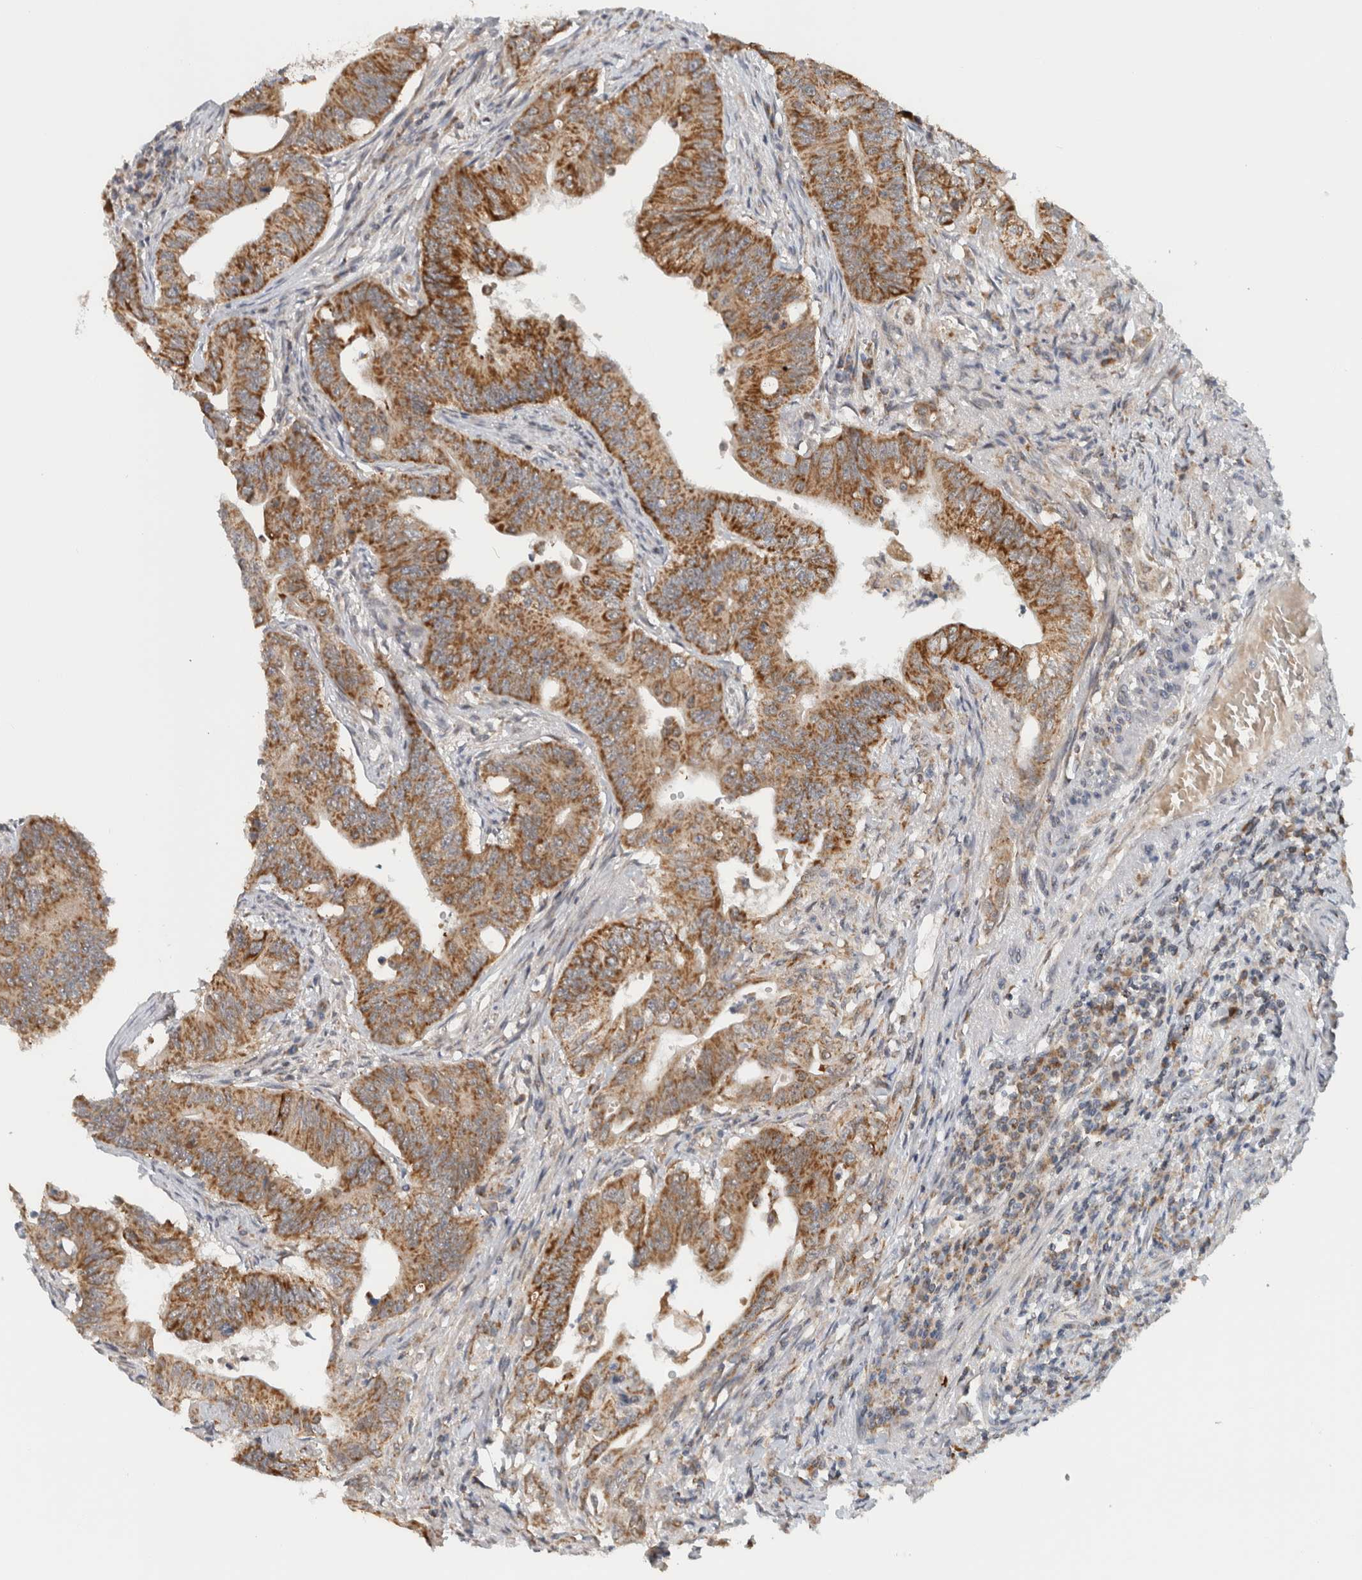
{"staining": {"intensity": "strong", "quantity": ">75%", "location": "cytoplasmic/membranous"}, "tissue": "colorectal cancer", "cell_type": "Tumor cells", "image_type": "cancer", "snomed": [{"axis": "morphology", "description": "Adenoma, NOS"}, {"axis": "morphology", "description": "Adenocarcinoma, NOS"}, {"axis": "topography", "description": "Colon"}], "caption": "Colorectal cancer was stained to show a protein in brown. There is high levels of strong cytoplasmic/membranous expression in about >75% of tumor cells.", "gene": "CMC2", "patient": {"sex": "male", "age": 79}}